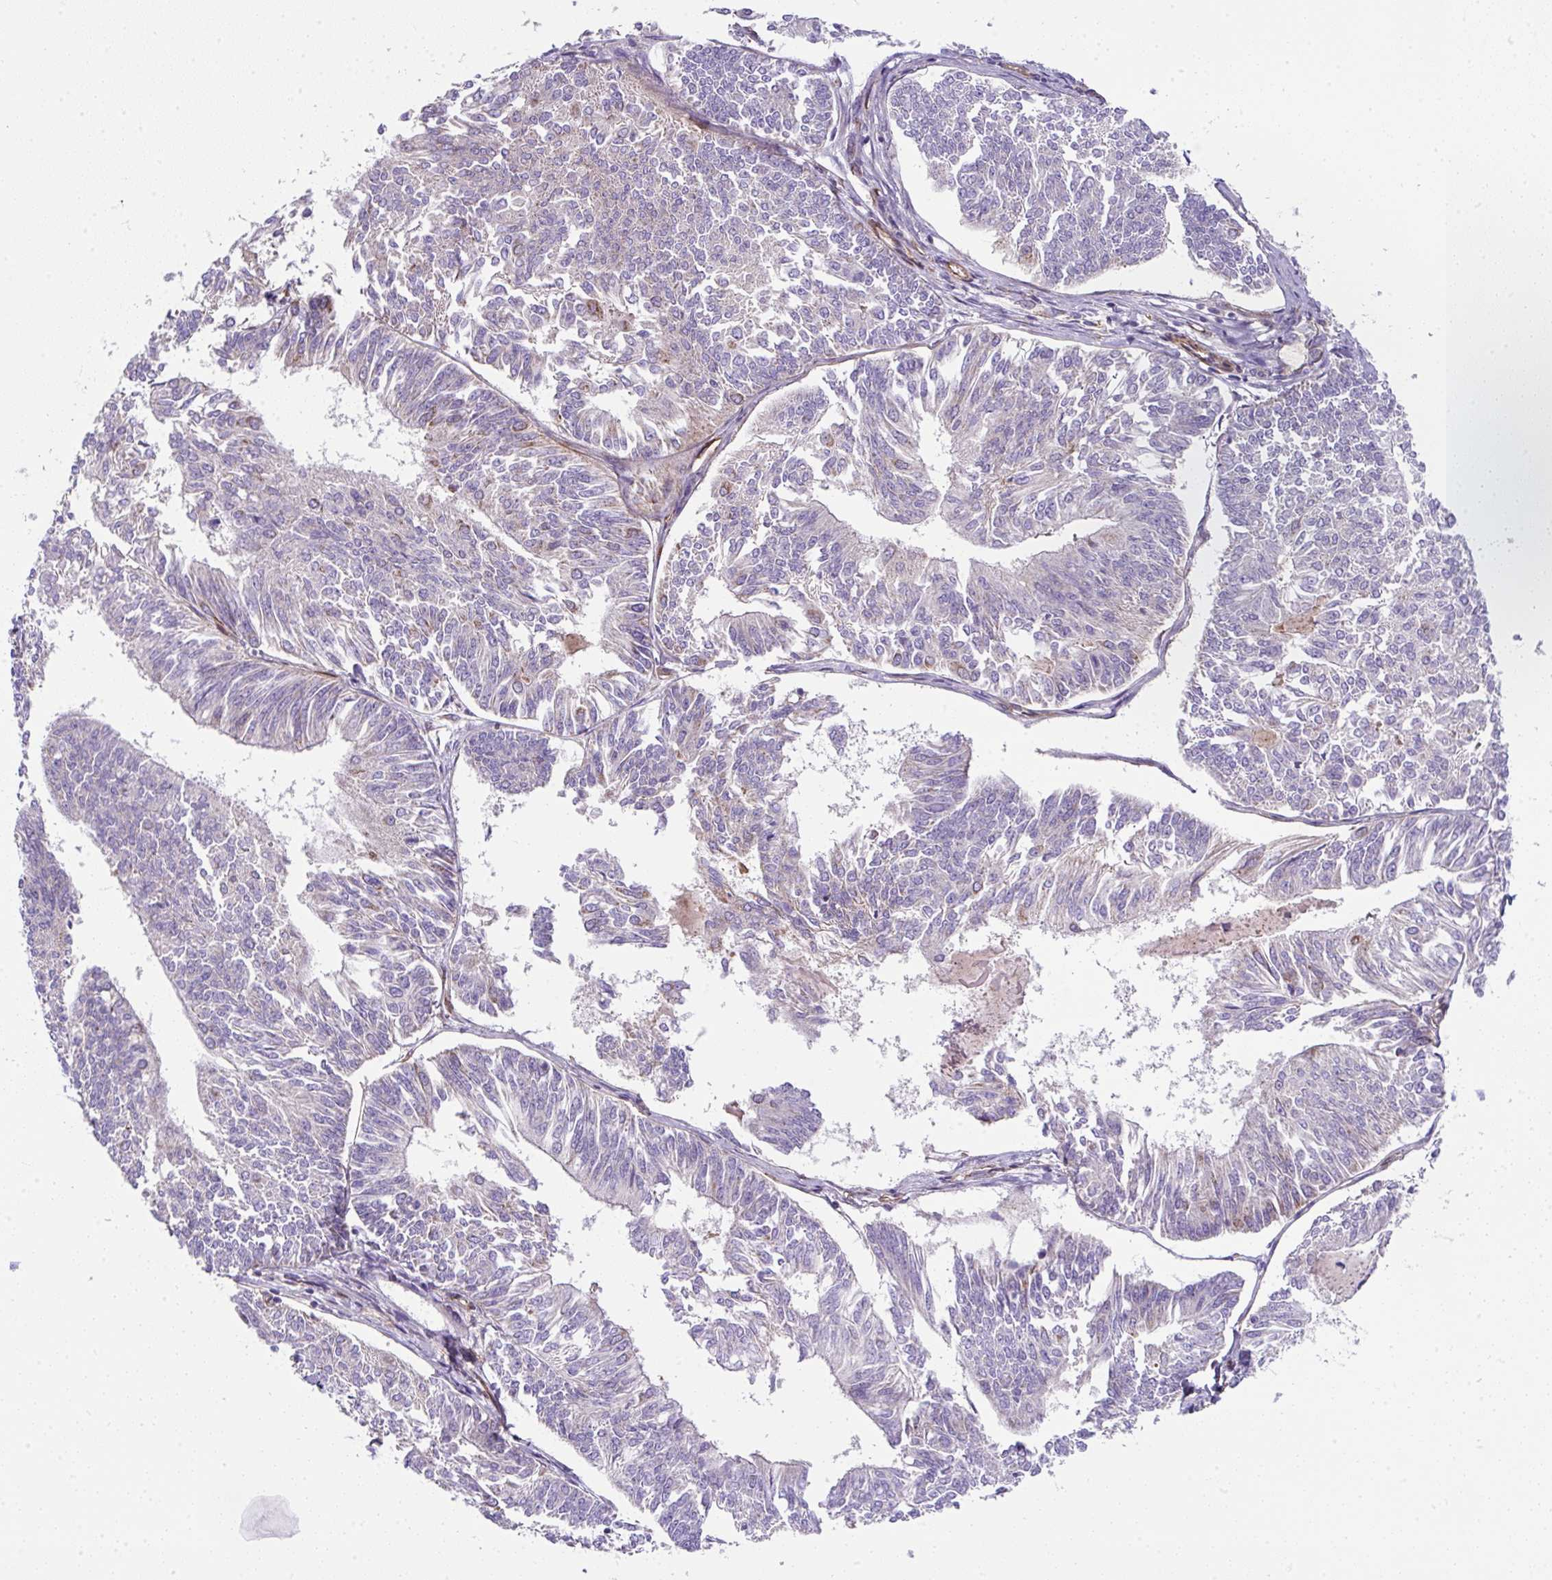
{"staining": {"intensity": "negative", "quantity": "none", "location": "none"}, "tissue": "endometrial cancer", "cell_type": "Tumor cells", "image_type": "cancer", "snomed": [{"axis": "morphology", "description": "Adenocarcinoma, NOS"}, {"axis": "topography", "description": "Endometrium"}], "caption": "IHC of endometrial cancer demonstrates no staining in tumor cells. The staining was performed using DAB to visualize the protein expression in brown, while the nuclei were stained in blue with hematoxylin (Magnification: 20x).", "gene": "ANKUB1", "patient": {"sex": "female", "age": 58}}